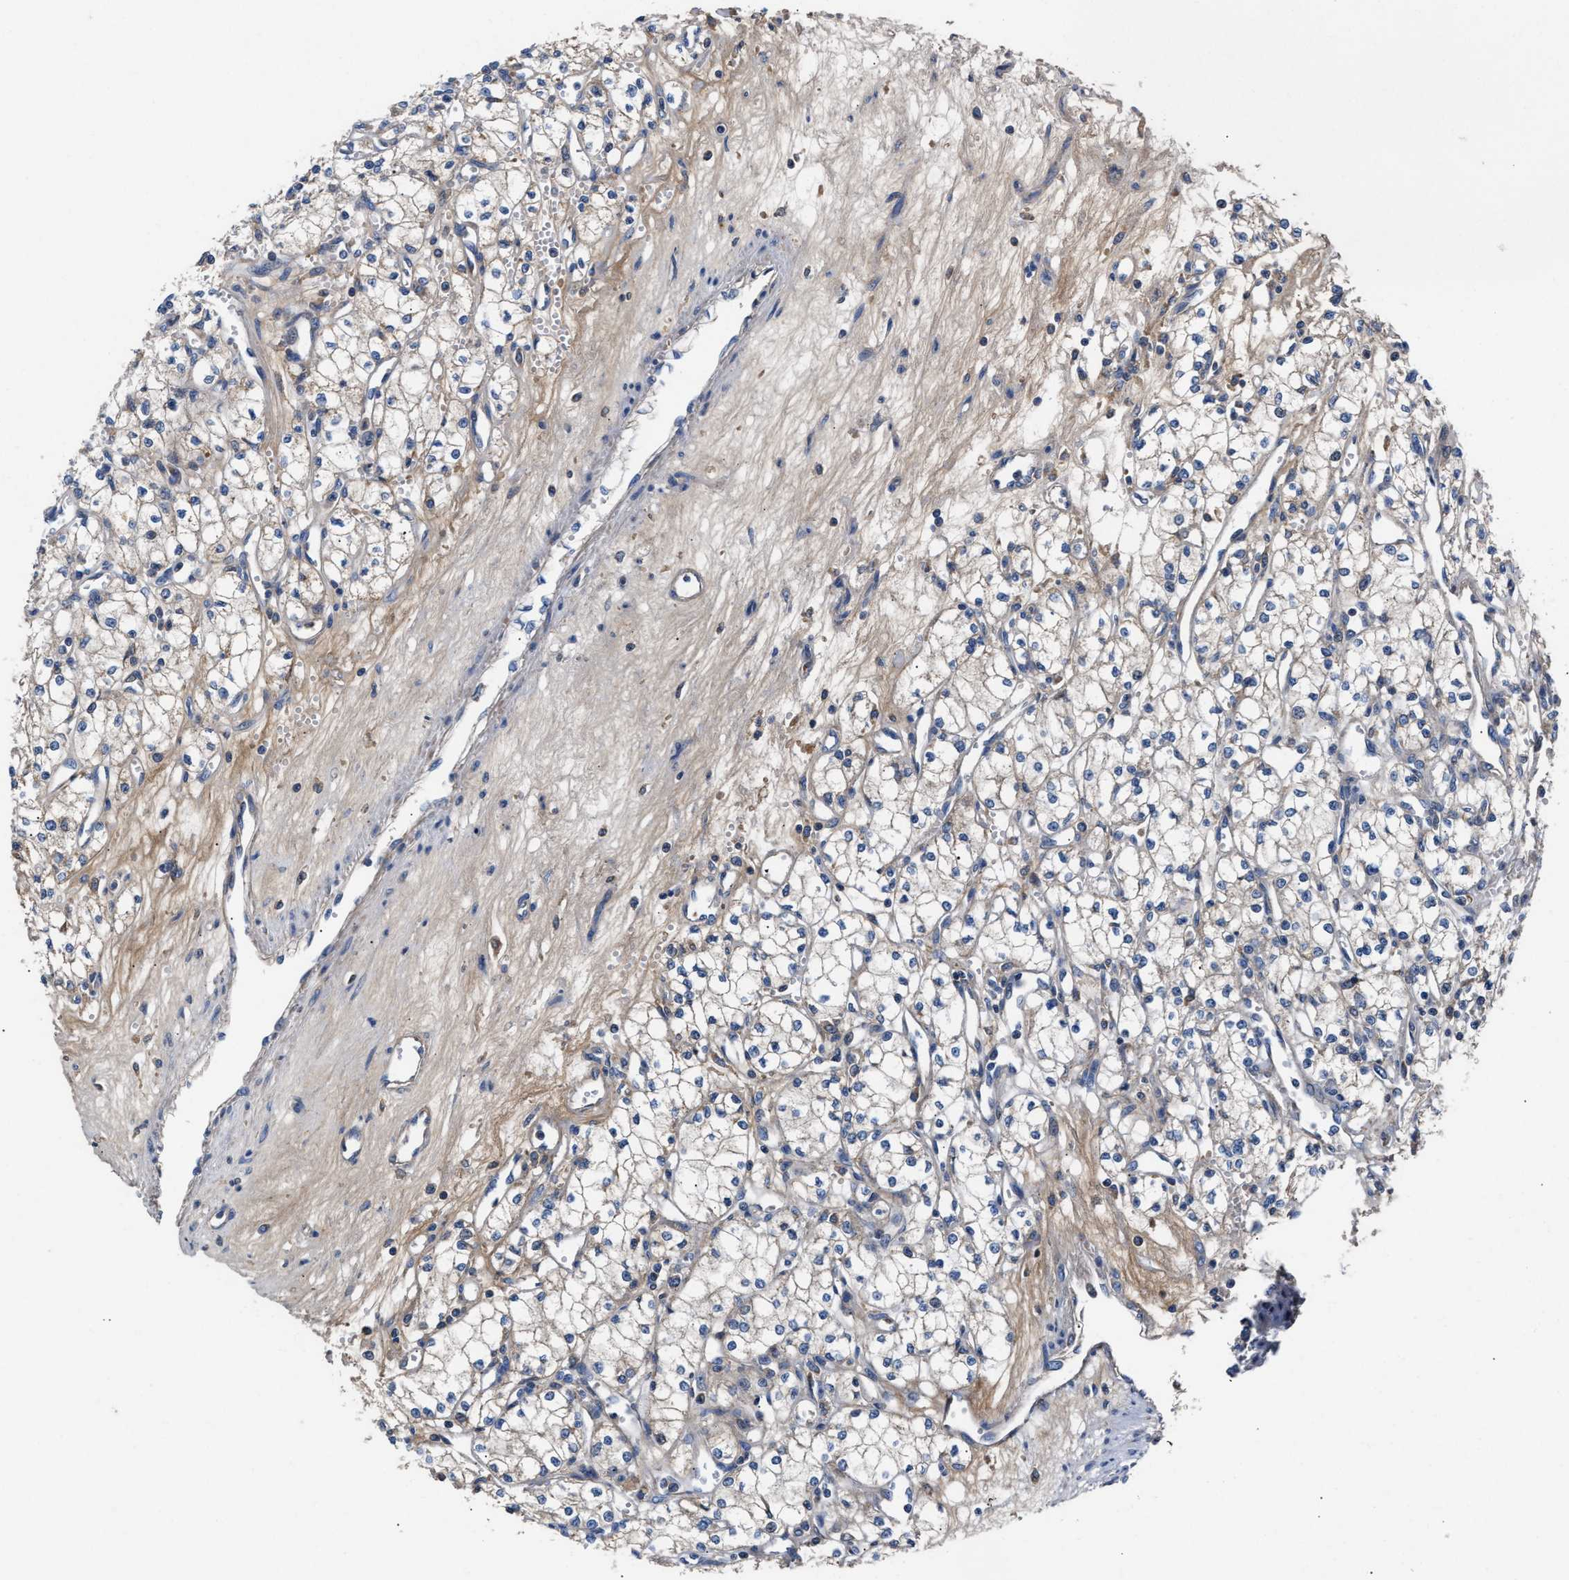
{"staining": {"intensity": "weak", "quantity": "25%-75%", "location": "cytoplasmic/membranous"}, "tissue": "renal cancer", "cell_type": "Tumor cells", "image_type": "cancer", "snomed": [{"axis": "morphology", "description": "Adenocarcinoma, NOS"}, {"axis": "topography", "description": "Kidney"}], "caption": "Protein expression analysis of renal cancer (adenocarcinoma) displays weak cytoplasmic/membranous expression in about 25%-75% of tumor cells.", "gene": "CCDC171", "patient": {"sex": "male", "age": 59}}